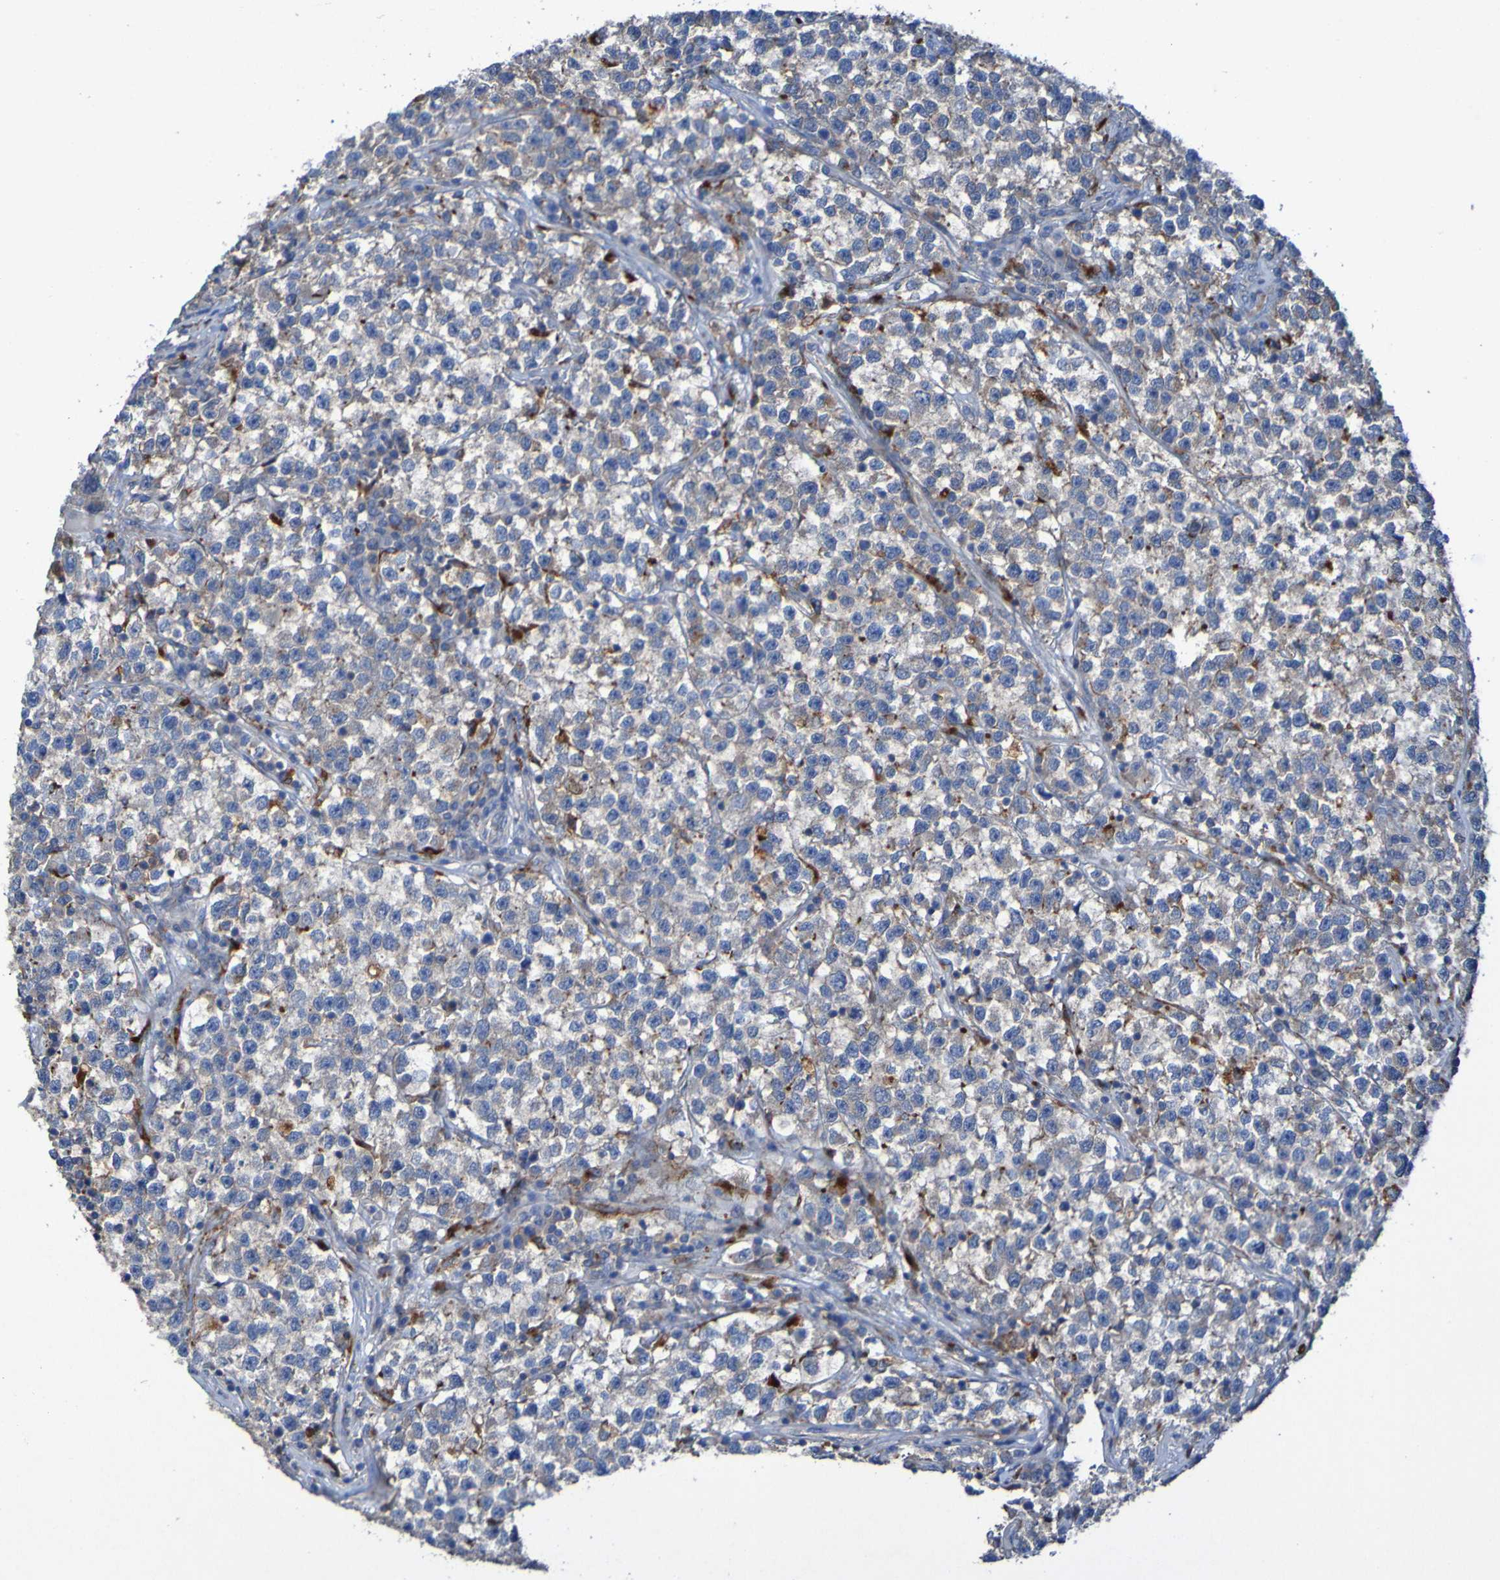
{"staining": {"intensity": "weak", "quantity": "25%-75%", "location": "cytoplasmic/membranous"}, "tissue": "testis cancer", "cell_type": "Tumor cells", "image_type": "cancer", "snomed": [{"axis": "morphology", "description": "Seminoma, NOS"}, {"axis": "topography", "description": "Testis"}], "caption": "A photomicrograph showing weak cytoplasmic/membranous expression in approximately 25%-75% of tumor cells in seminoma (testis), as visualized by brown immunohistochemical staining.", "gene": "ARHGEF16", "patient": {"sex": "male", "age": 22}}